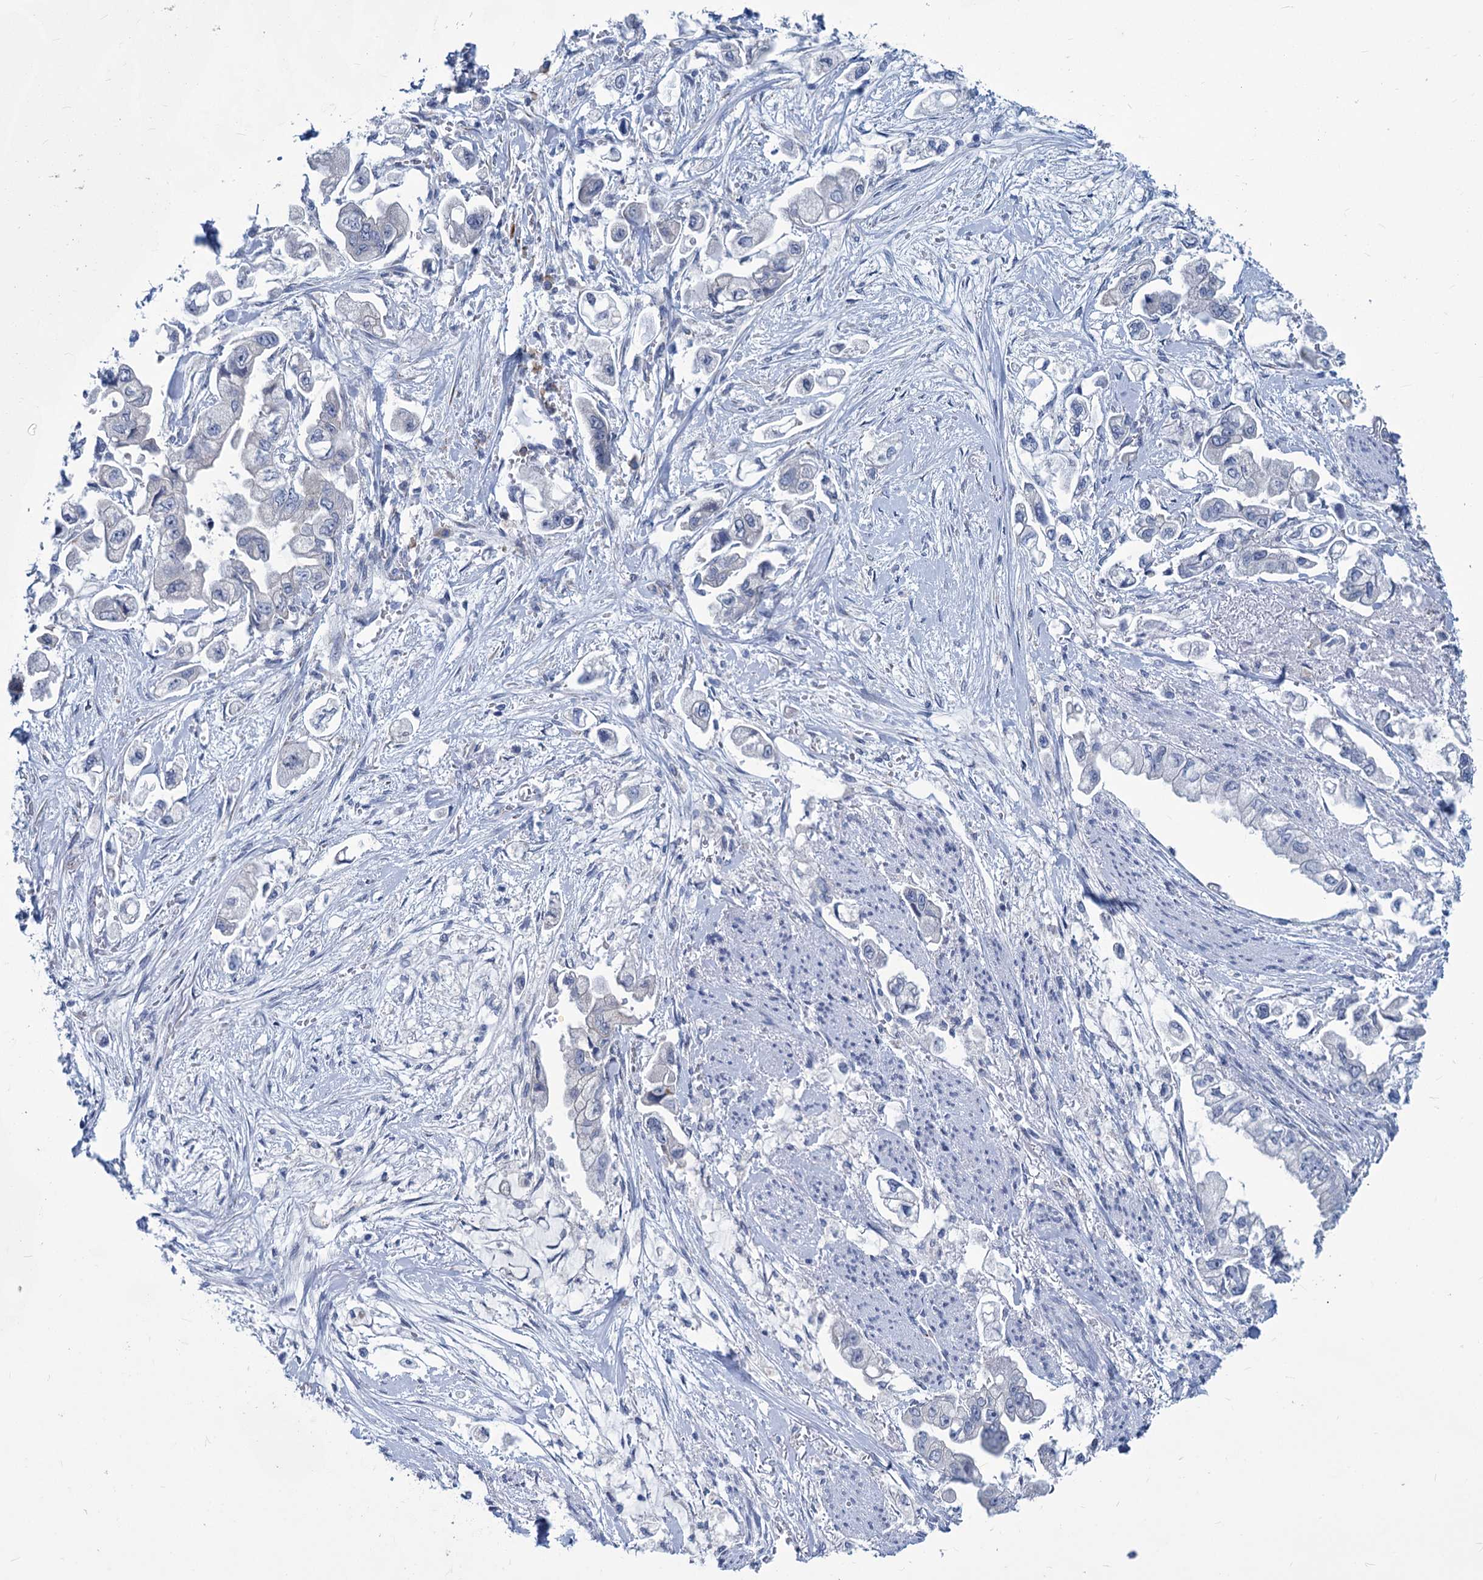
{"staining": {"intensity": "negative", "quantity": "none", "location": "none"}, "tissue": "stomach cancer", "cell_type": "Tumor cells", "image_type": "cancer", "snomed": [{"axis": "morphology", "description": "Adenocarcinoma, NOS"}, {"axis": "topography", "description": "Stomach"}], "caption": "This micrograph is of adenocarcinoma (stomach) stained with immunohistochemistry to label a protein in brown with the nuclei are counter-stained blue. There is no expression in tumor cells. Brightfield microscopy of IHC stained with DAB (brown) and hematoxylin (blue), captured at high magnification.", "gene": "NEU3", "patient": {"sex": "male", "age": 62}}